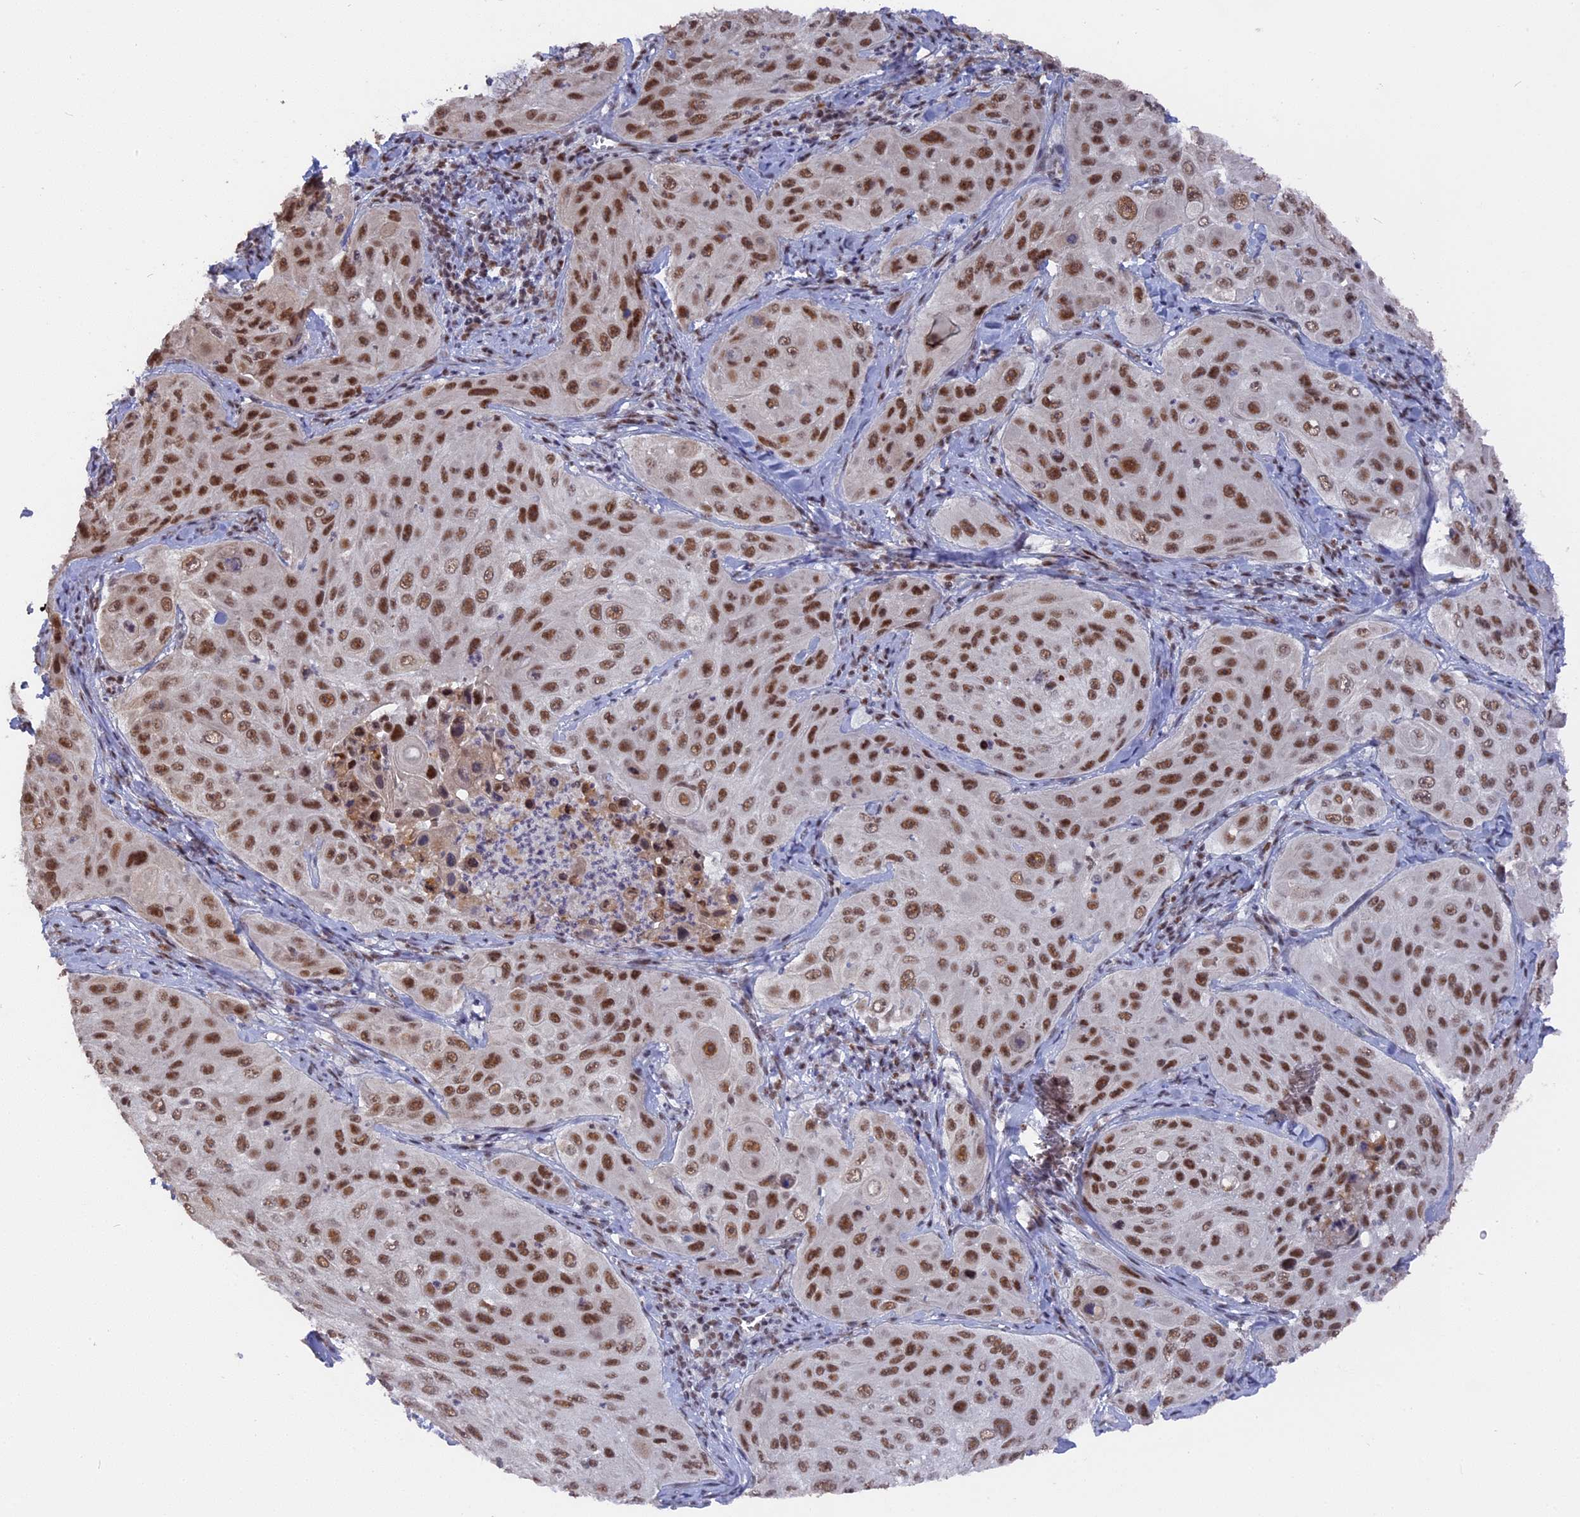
{"staining": {"intensity": "moderate", "quantity": ">75%", "location": "nuclear"}, "tissue": "cervical cancer", "cell_type": "Tumor cells", "image_type": "cancer", "snomed": [{"axis": "morphology", "description": "Squamous cell carcinoma, NOS"}, {"axis": "topography", "description": "Cervix"}], "caption": "Human squamous cell carcinoma (cervical) stained with a protein marker shows moderate staining in tumor cells.", "gene": "SF3A2", "patient": {"sex": "female", "age": 42}}